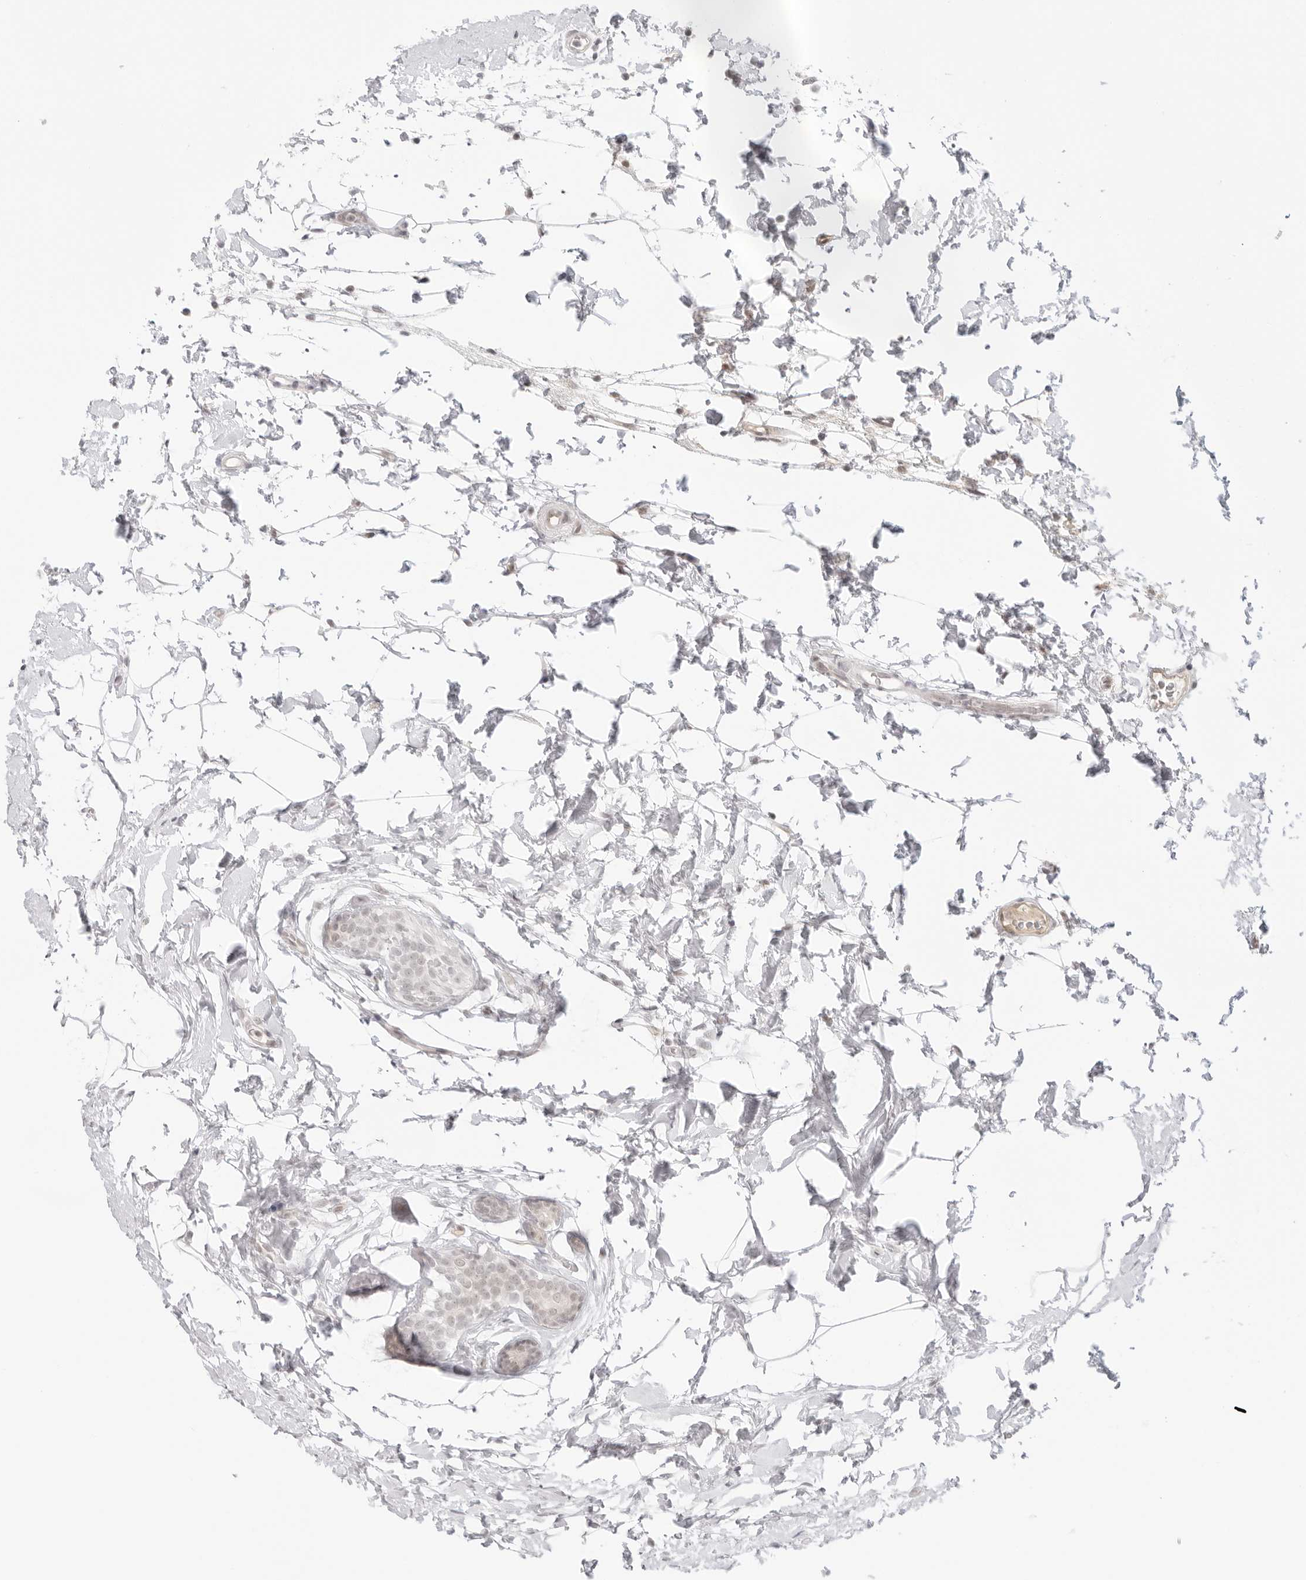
{"staining": {"intensity": "weak", "quantity": "25%-75%", "location": "nuclear"}, "tissue": "breast cancer", "cell_type": "Tumor cells", "image_type": "cancer", "snomed": [{"axis": "morphology", "description": "Lobular carcinoma"}, {"axis": "topography", "description": "Breast"}], "caption": "Human lobular carcinoma (breast) stained with a brown dye exhibits weak nuclear positive staining in approximately 25%-75% of tumor cells.", "gene": "MED18", "patient": {"sex": "female", "age": 50}}